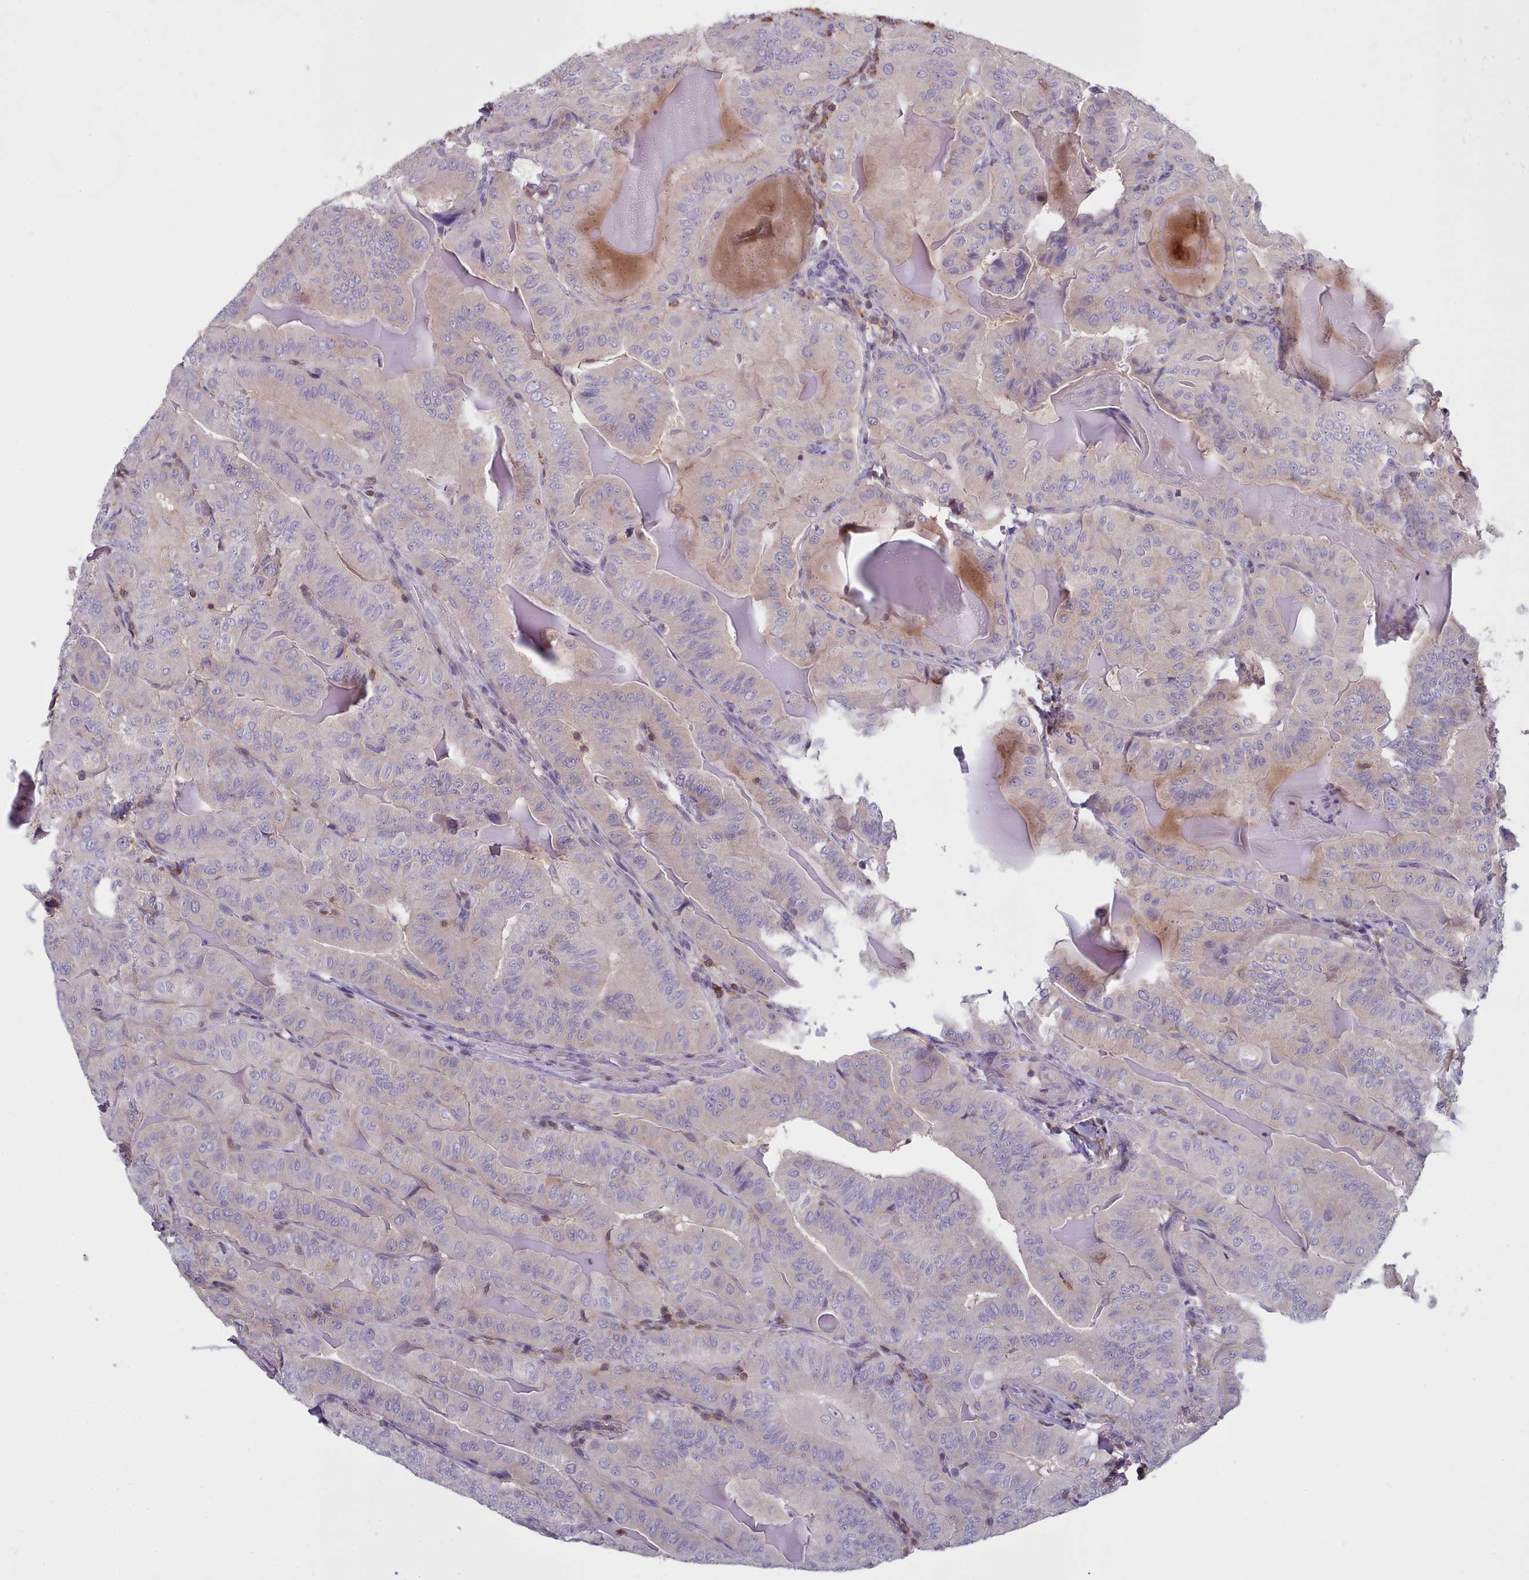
{"staining": {"intensity": "negative", "quantity": "none", "location": "none"}, "tissue": "thyroid cancer", "cell_type": "Tumor cells", "image_type": "cancer", "snomed": [{"axis": "morphology", "description": "Papillary adenocarcinoma, NOS"}, {"axis": "topography", "description": "Thyroid gland"}], "caption": "The histopathology image exhibits no staining of tumor cells in thyroid cancer (papillary adenocarcinoma). The staining is performed using DAB (3,3'-diaminobenzidine) brown chromogen with nuclei counter-stained in using hematoxylin.", "gene": "RAC2", "patient": {"sex": "female", "age": 68}}